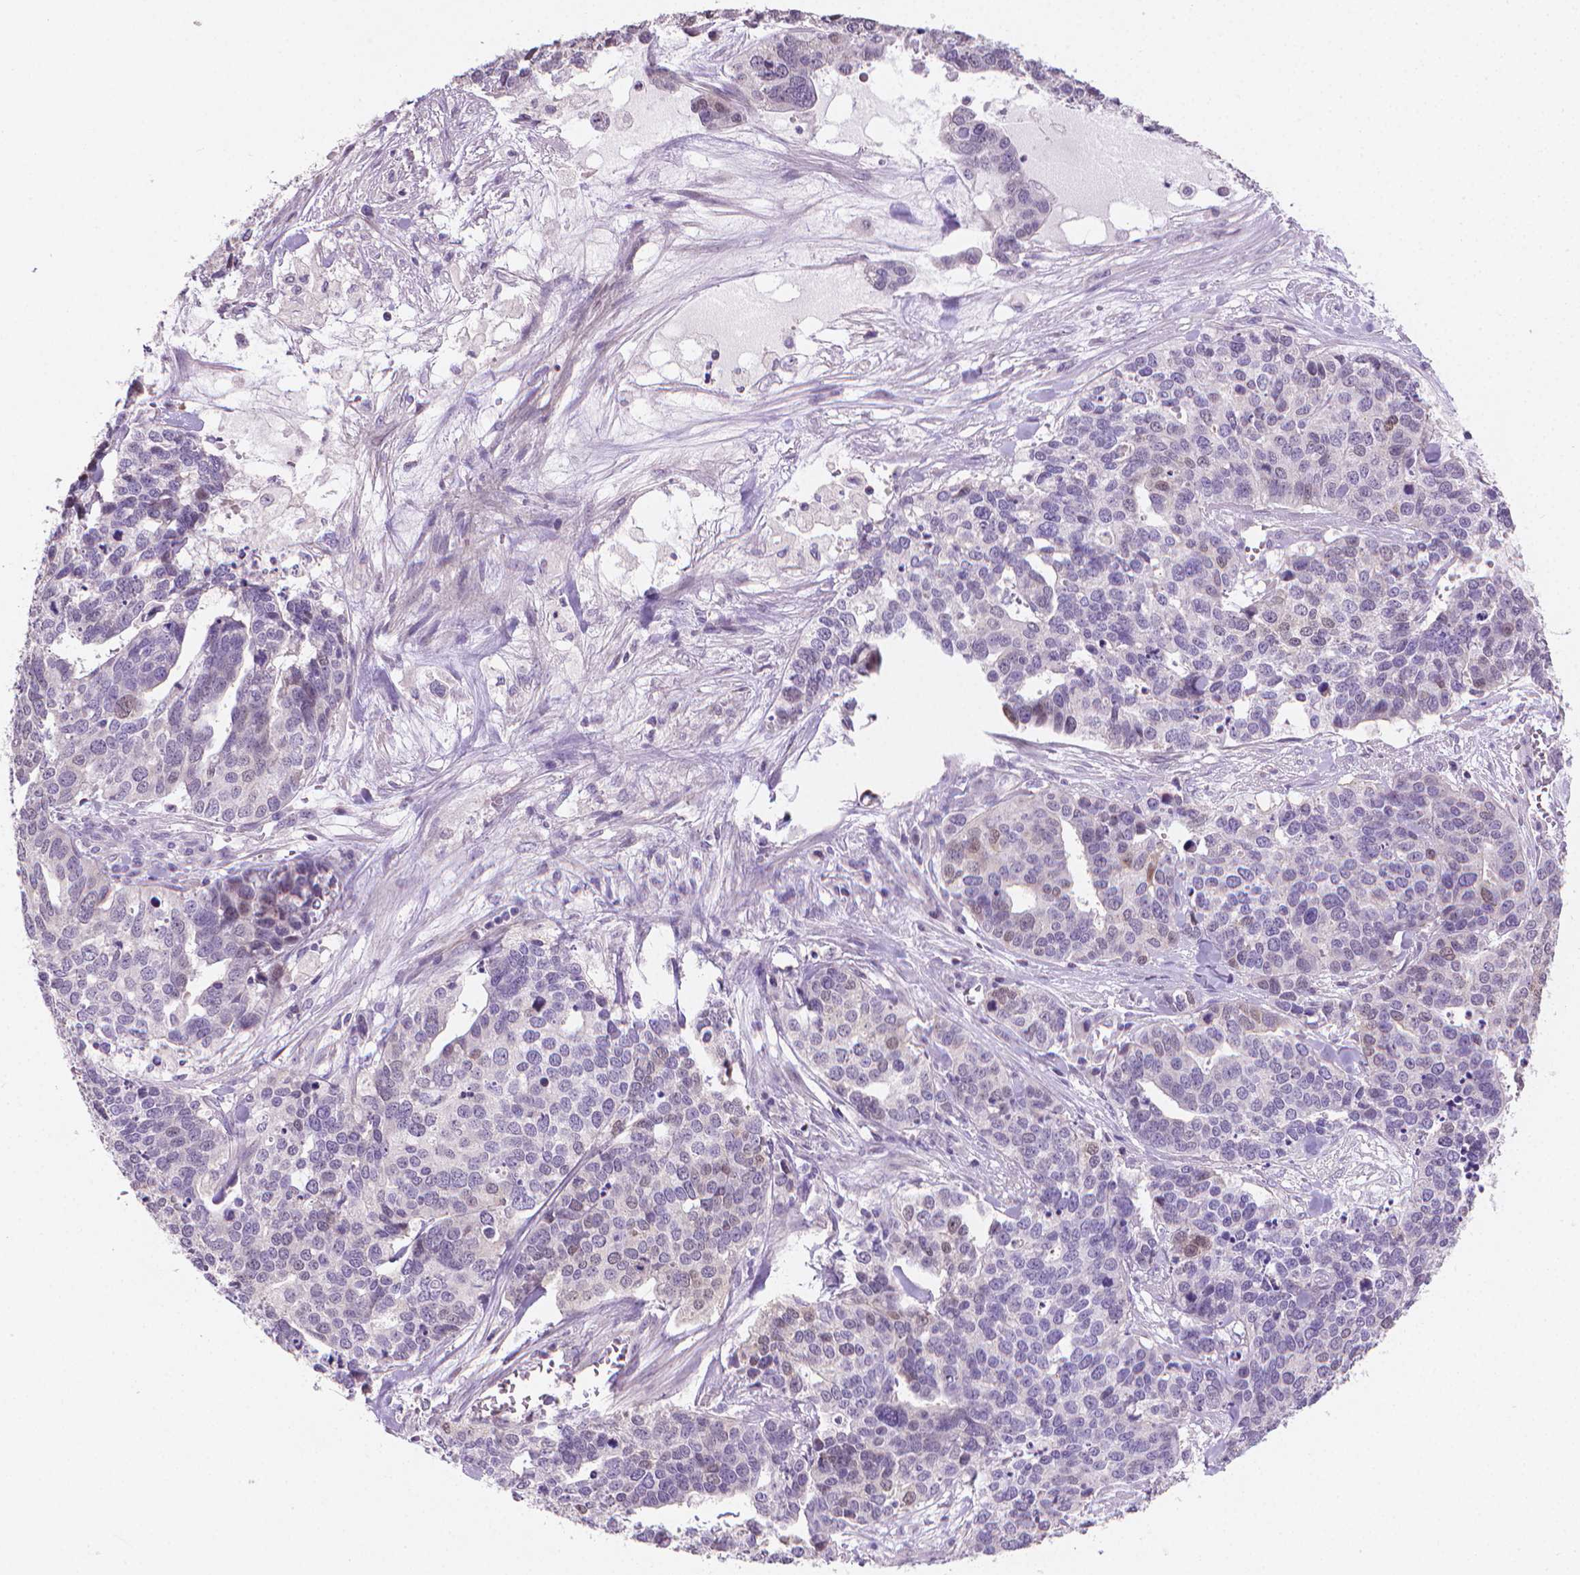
{"staining": {"intensity": "weak", "quantity": "<25%", "location": "nuclear"}, "tissue": "ovarian cancer", "cell_type": "Tumor cells", "image_type": "cancer", "snomed": [{"axis": "morphology", "description": "Carcinoma, endometroid"}, {"axis": "topography", "description": "Ovary"}], "caption": "The image displays no staining of tumor cells in endometroid carcinoma (ovarian).", "gene": "CLXN", "patient": {"sex": "female", "age": 65}}